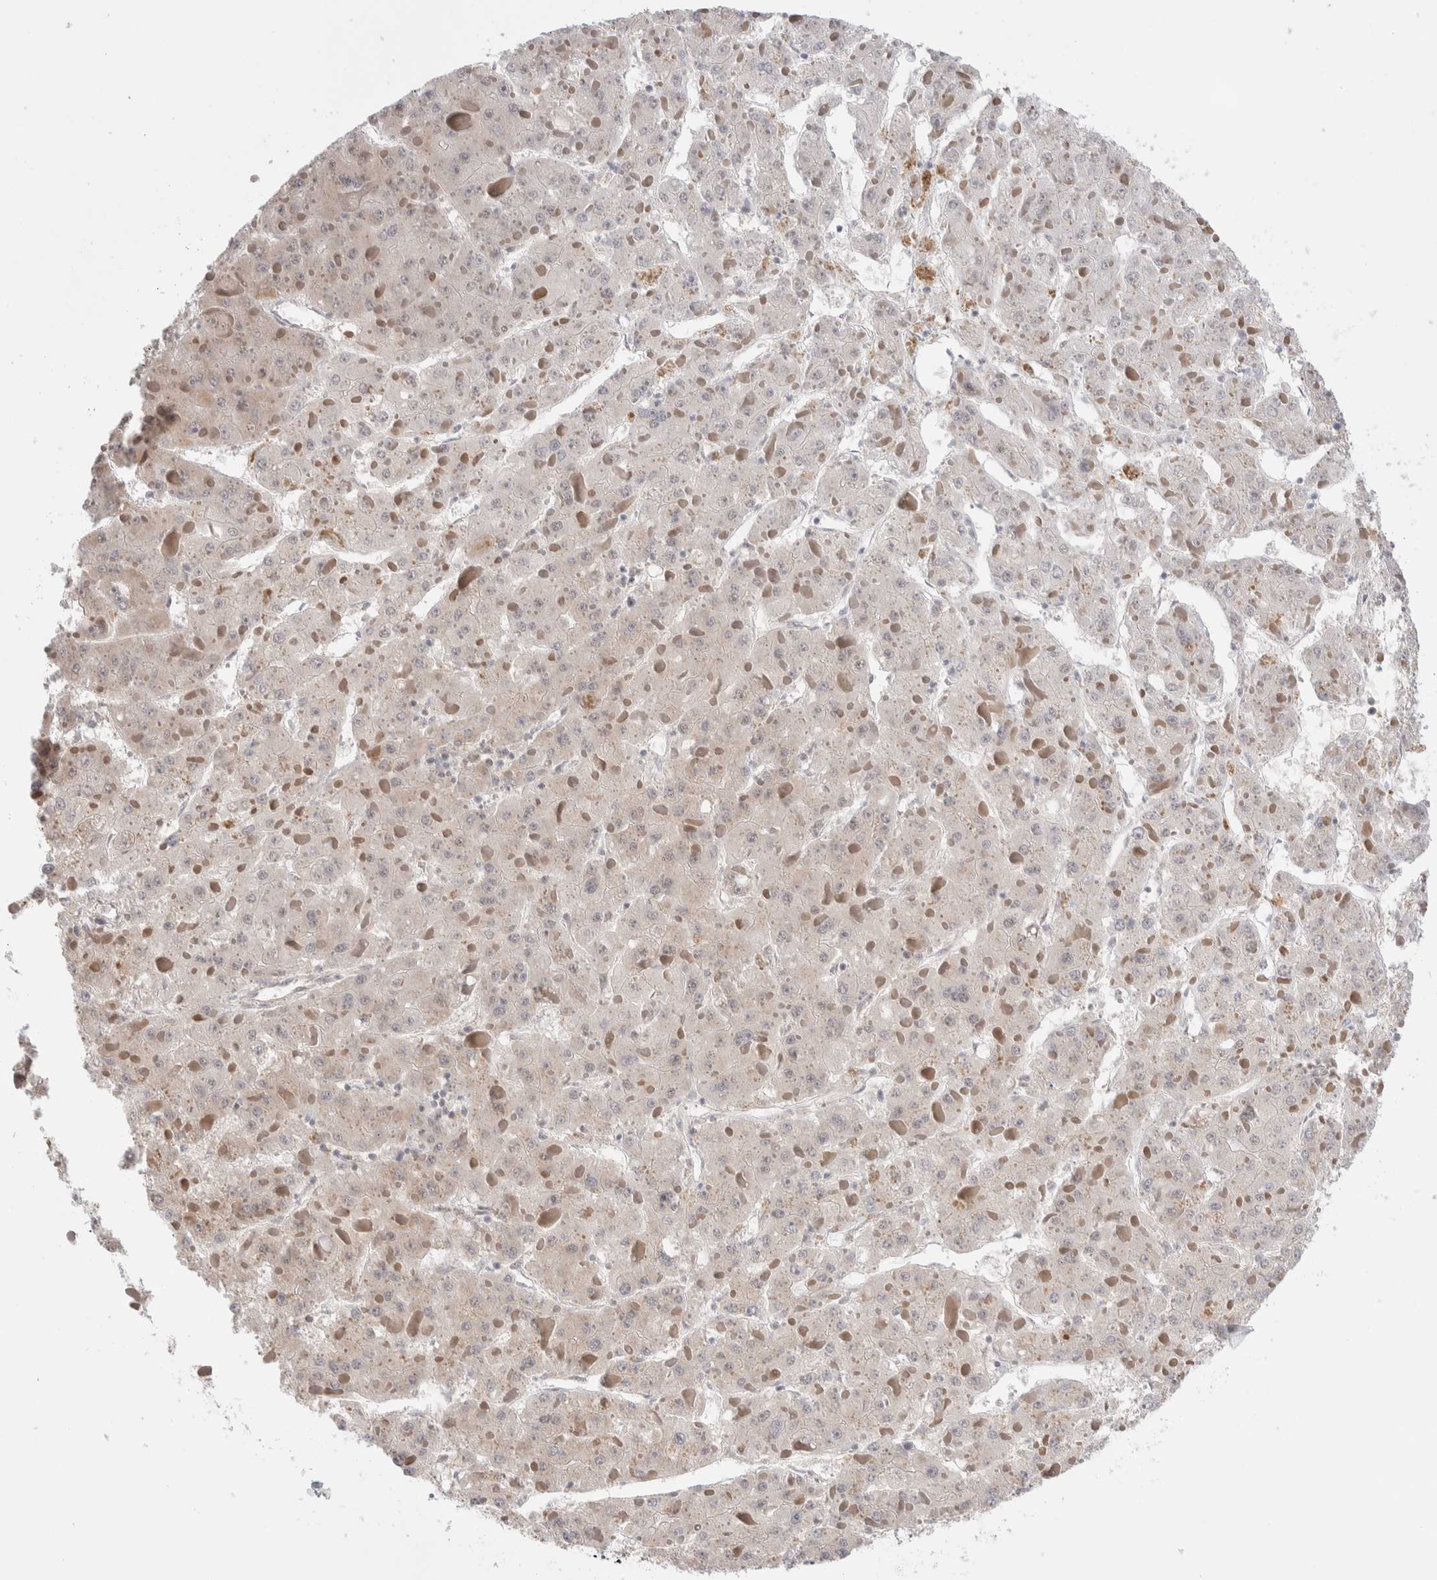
{"staining": {"intensity": "moderate", "quantity": "25%-75%", "location": "cytoplasmic/membranous"}, "tissue": "liver cancer", "cell_type": "Tumor cells", "image_type": "cancer", "snomed": [{"axis": "morphology", "description": "Carcinoma, Hepatocellular, NOS"}, {"axis": "topography", "description": "Liver"}], "caption": "Liver cancer was stained to show a protein in brown. There is medium levels of moderate cytoplasmic/membranous positivity in about 25%-75% of tumor cells.", "gene": "ZNF695", "patient": {"sex": "female", "age": 73}}